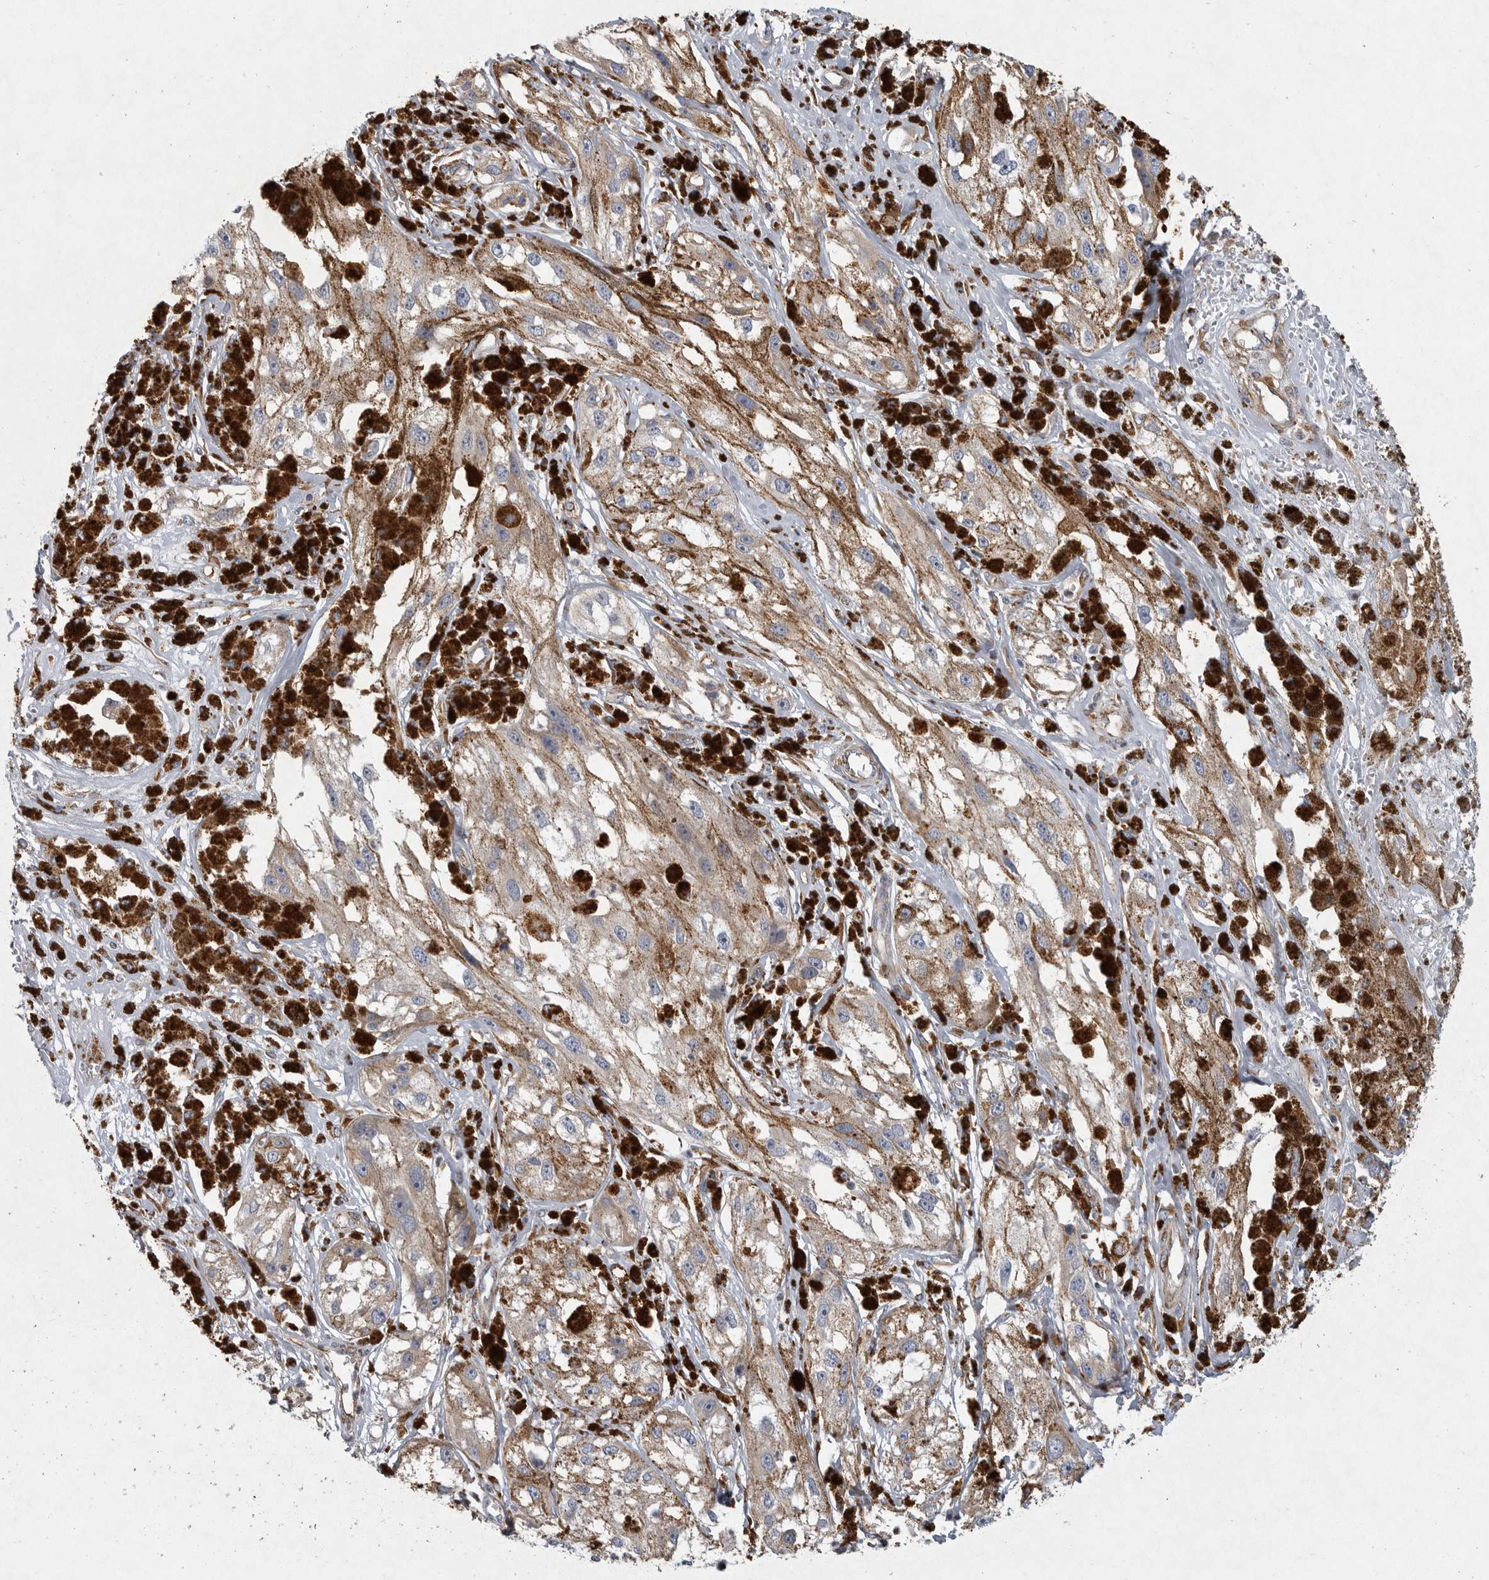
{"staining": {"intensity": "moderate", "quantity": ">75%", "location": "cytoplasmic/membranous"}, "tissue": "melanoma", "cell_type": "Tumor cells", "image_type": "cancer", "snomed": [{"axis": "morphology", "description": "Malignant melanoma, NOS"}, {"axis": "topography", "description": "Skin"}], "caption": "Brown immunohistochemical staining in human malignant melanoma shows moderate cytoplasmic/membranous positivity in about >75% of tumor cells. The protein is shown in brown color, while the nuclei are stained blue.", "gene": "MINPP1", "patient": {"sex": "male", "age": 88}}